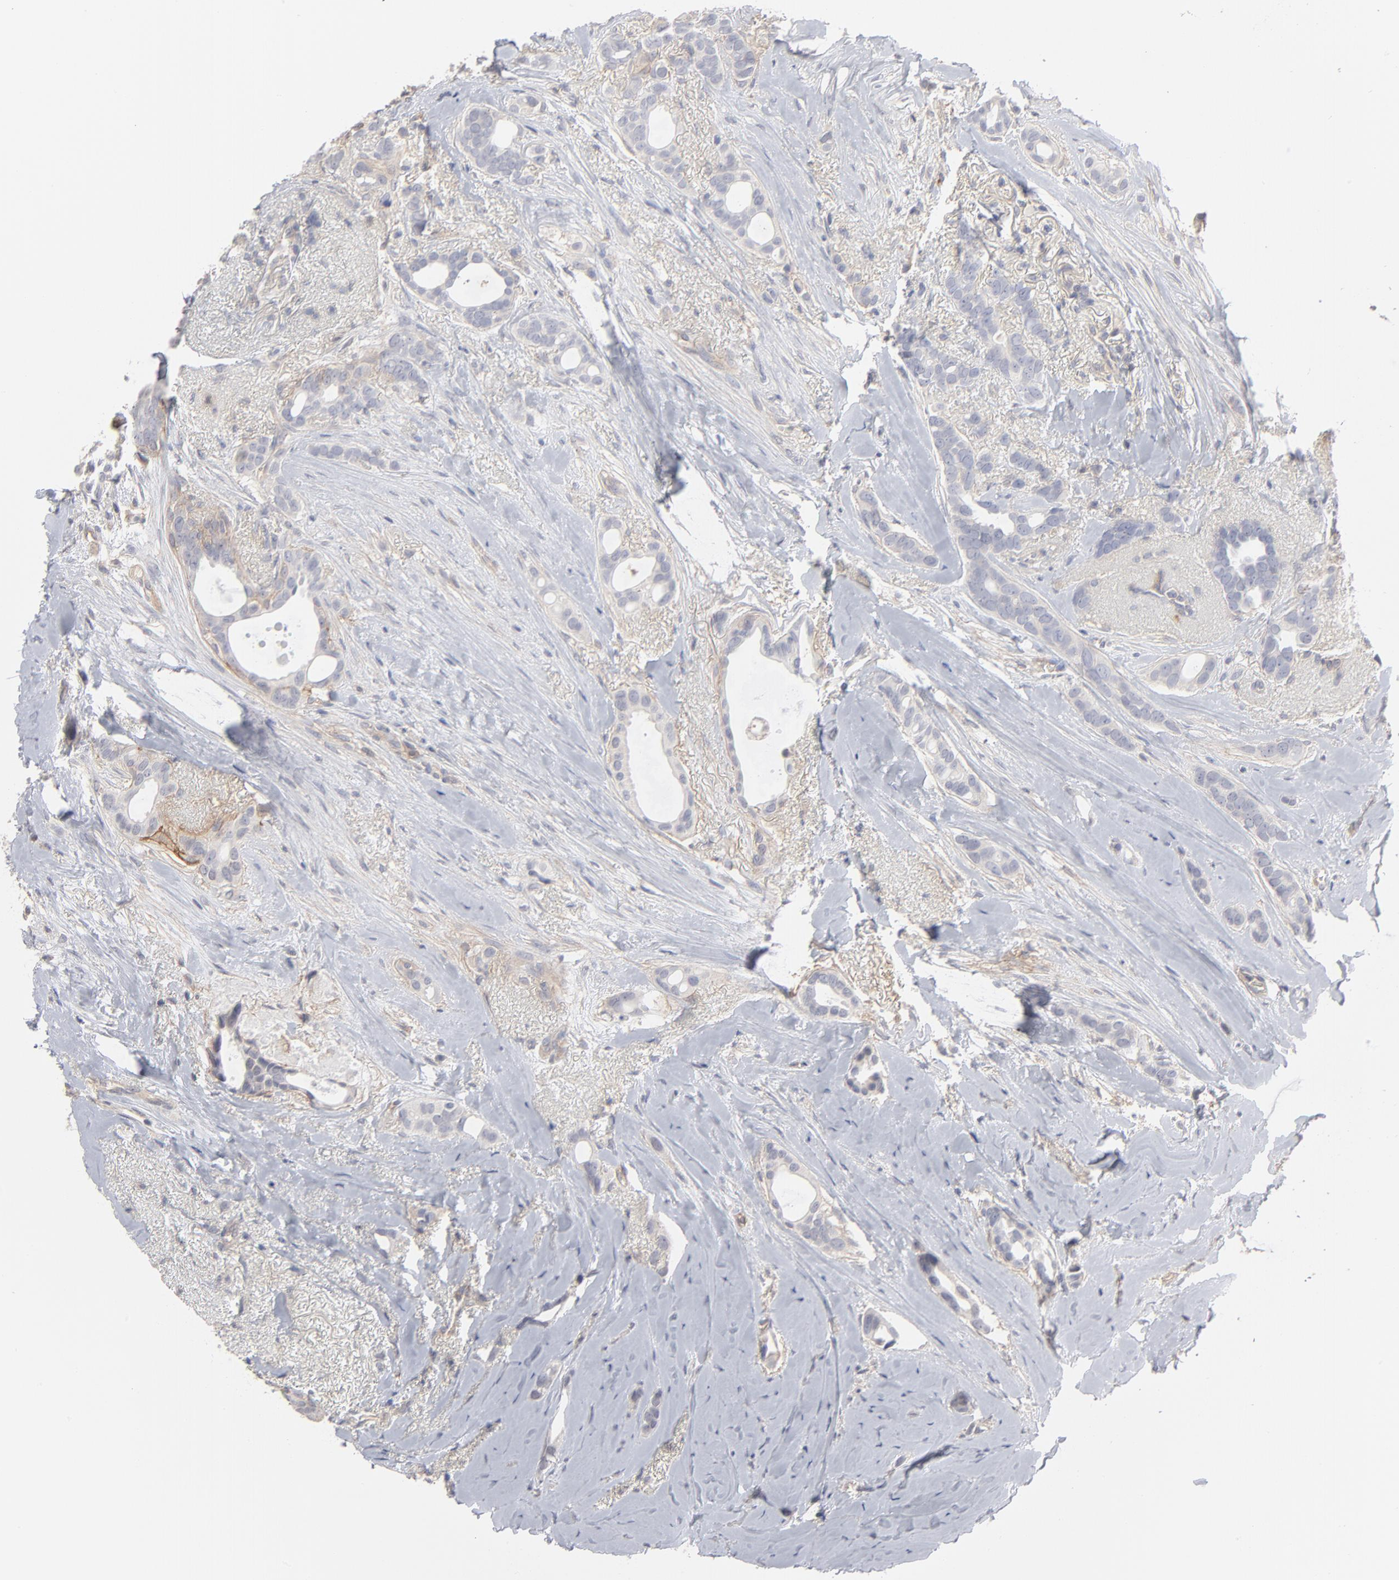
{"staining": {"intensity": "weak", "quantity": "25%-75%", "location": "cytoplasmic/membranous"}, "tissue": "breast cancer", "cell_type": "Tumor cells", "image_type": "cancer", "snomed": [{"axis": "morphology", "description": "Duct carcinoma"}, {"axis": "topography", "description": "Breast"}], "caption": "An image of breast infiltrating ductal carcinoma stained for a protein exhibits weak cytoplasmic/membranous brown staining in tumor cells.", "gene": "SLC16A1", "patient": {"sex": "female", "age": 54}}